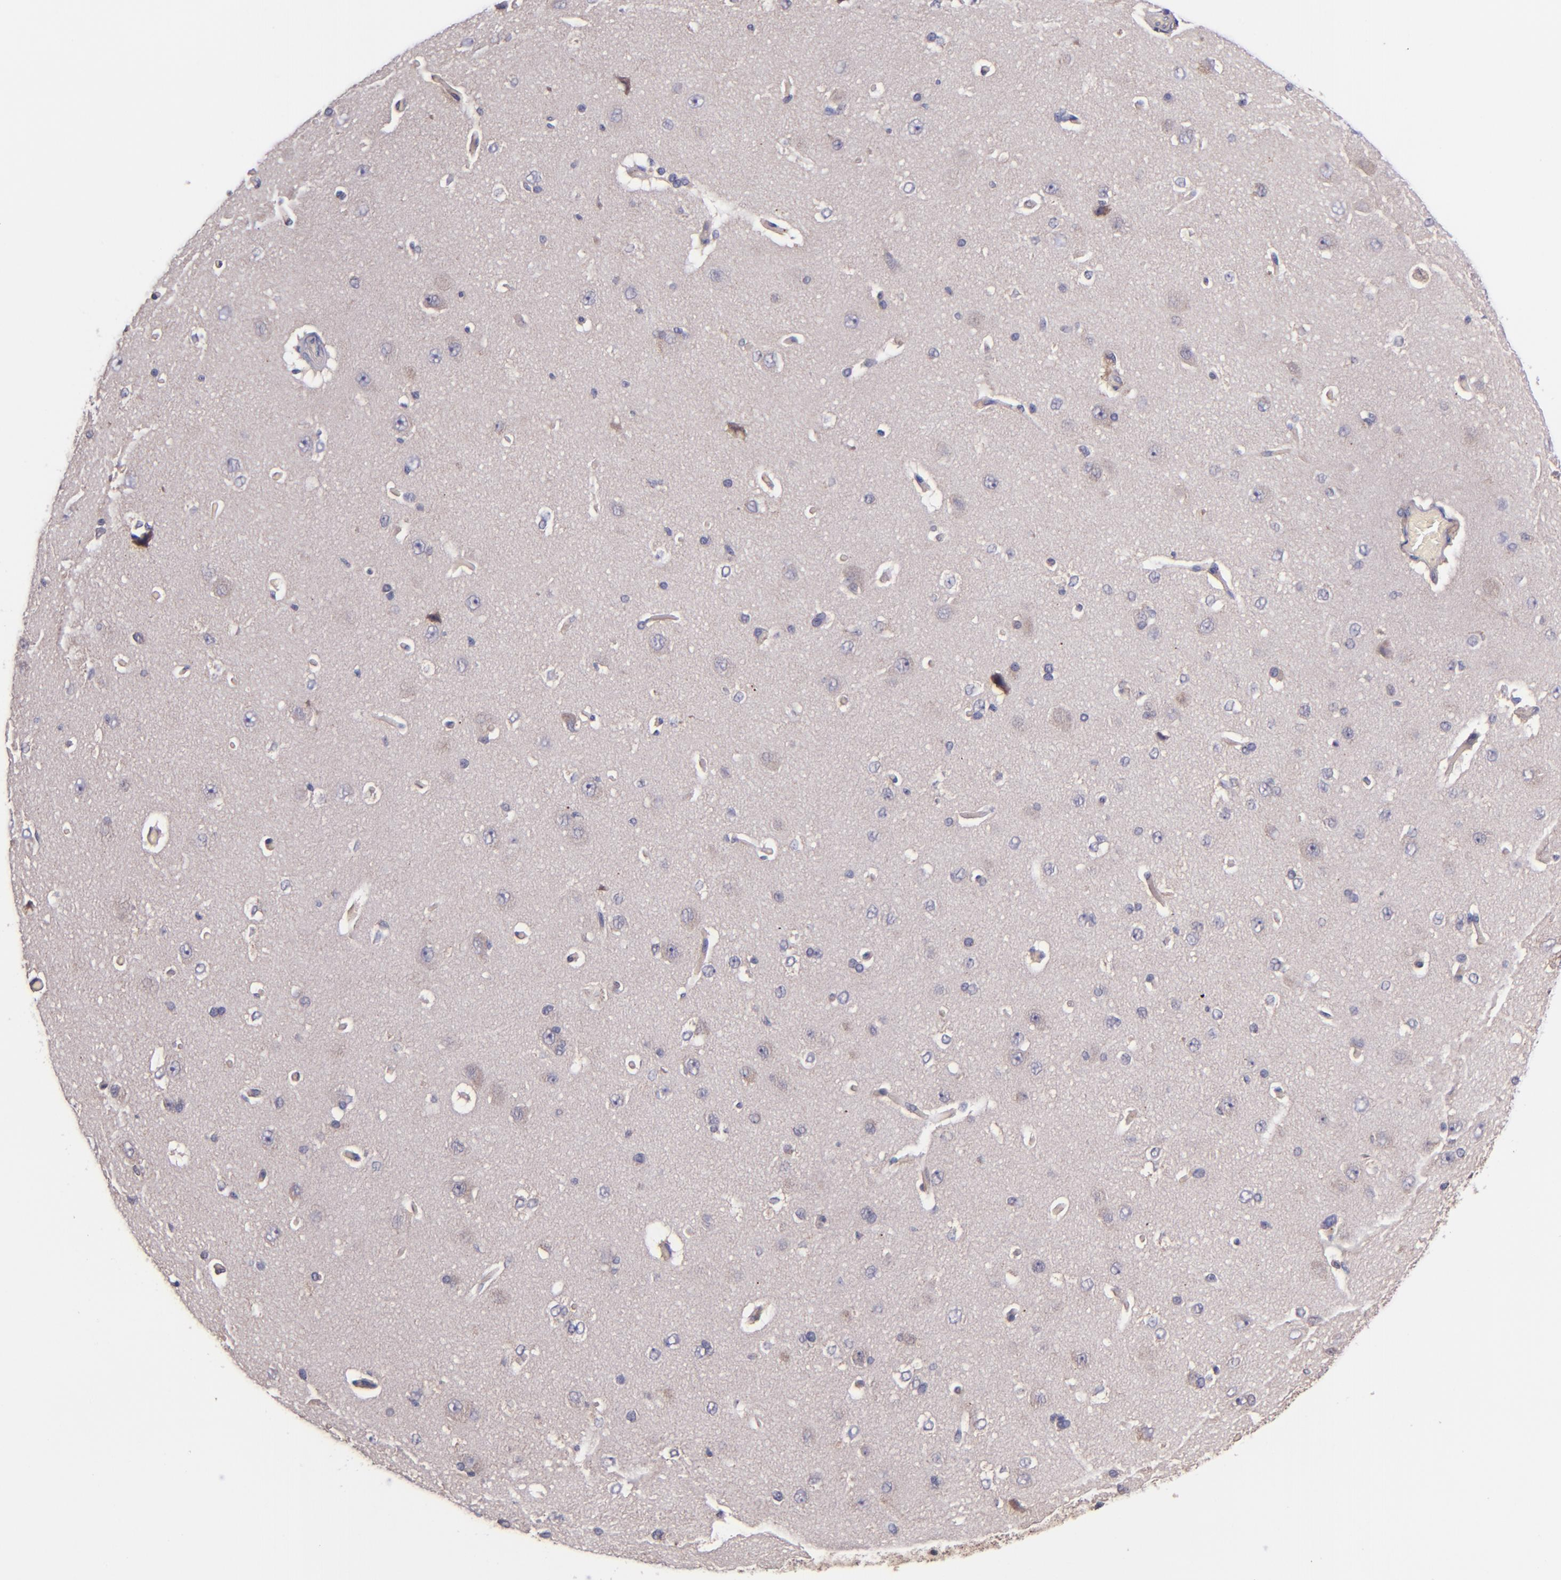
{"staining": {"intensity": "negative", "quantity": "none", "location": "none"}, "tissue": "cerebral cortex", "cell_type": "Endothelial cells", "image_type": "normal", "snomed": [{"axis": "morphology", "description": "Normal tissue, NOS"}, {"axis": "topography", "description": "Cerebral cortex"}], "caption": "Endothelial cells show no significant protein positivity in normal cerebral cortex.", "gene": "SHC1", "patient": {"sex": "female", "age": 45}}